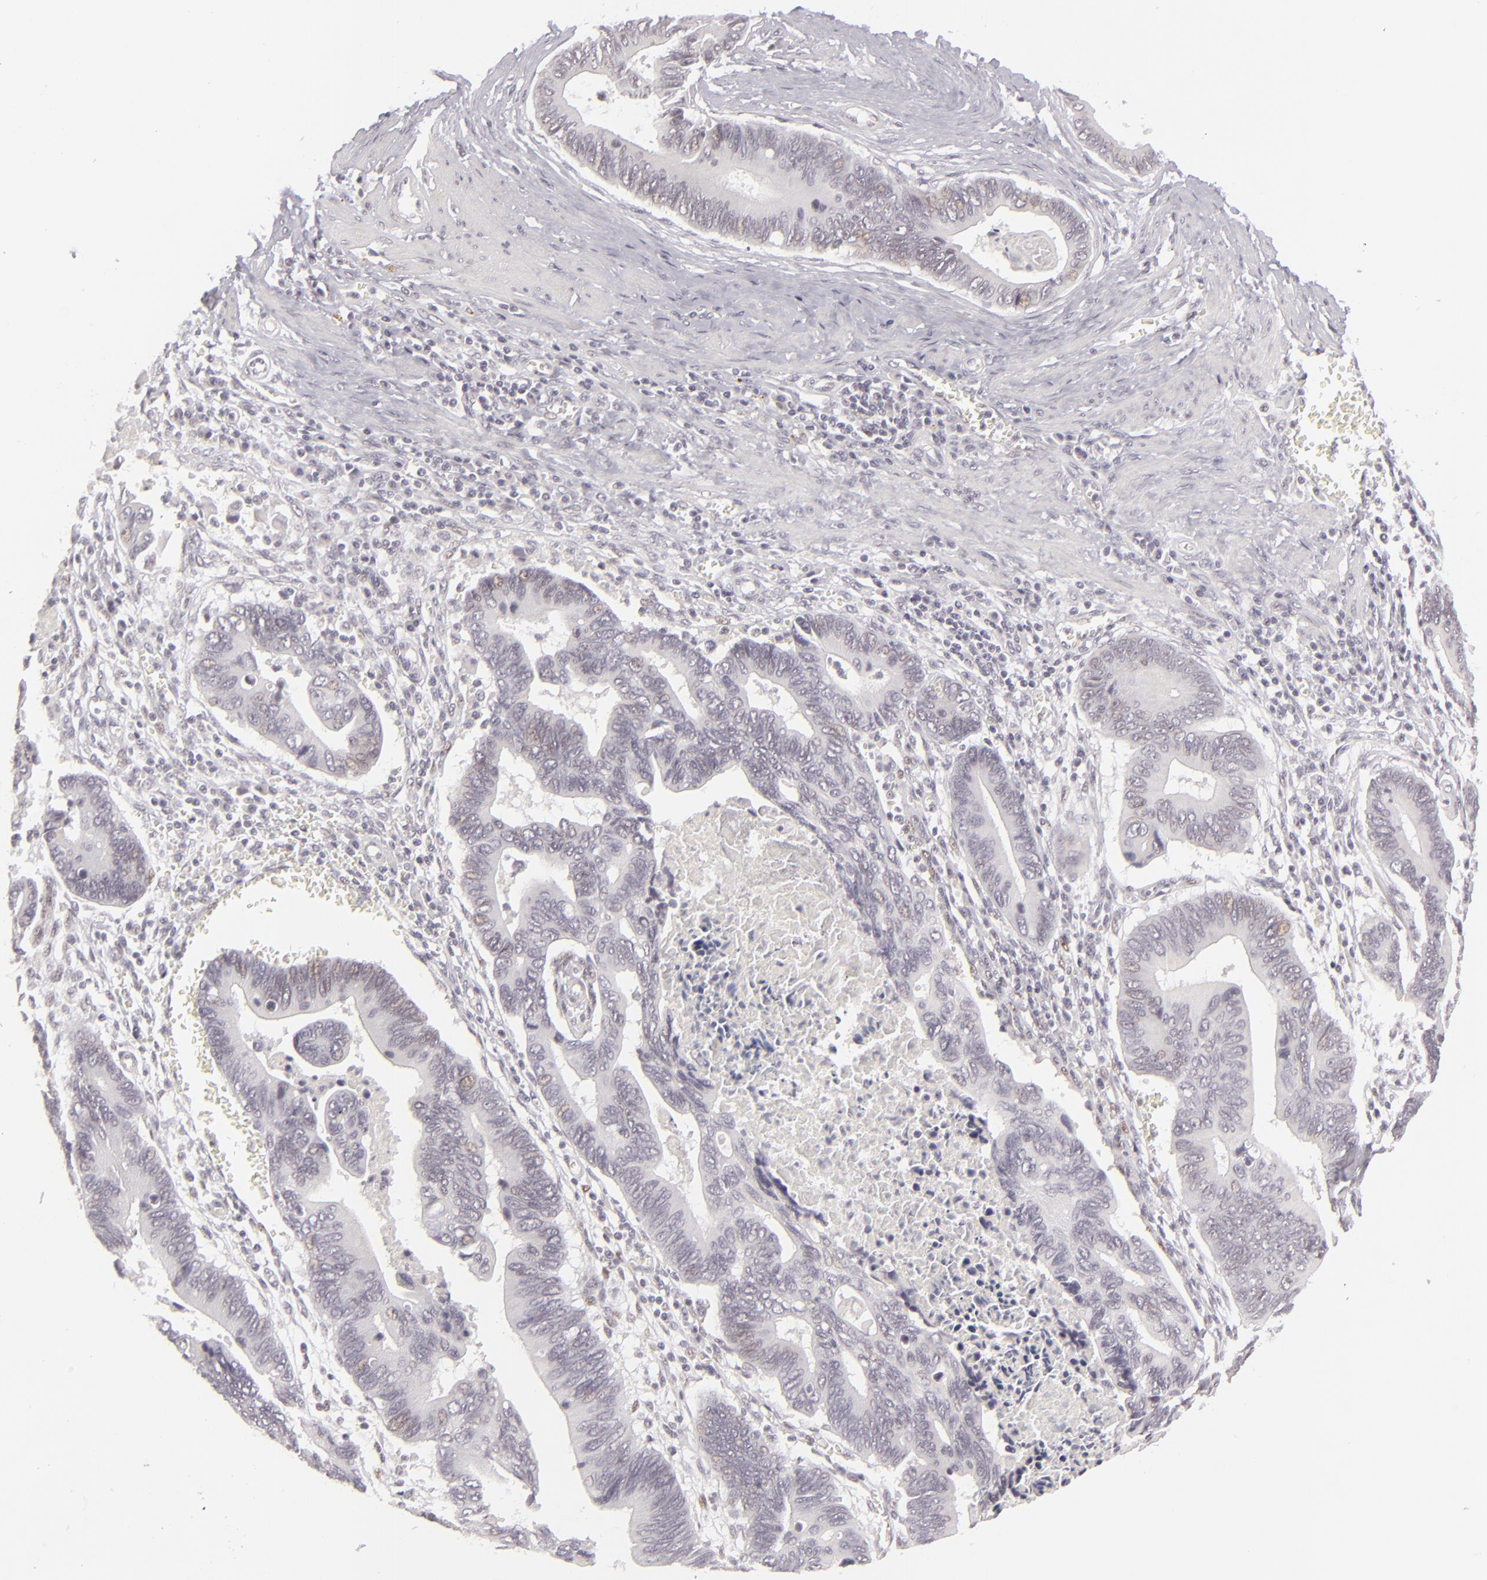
{"staining": {"intensity": "negative", "quantity": "none", "location": "none"}, "tissue": "pancreatic cancer", "cell_type": "Tumor cells", "image_type": "cancer", "snomed": [{"axis": "morphology", "description": "Adenocarcinoma, NOS"}, {"axis": "topography", "description": "Pancreas"}], "caption": "Pancreatic adenocarcinoma was stained to show a protein in brown. There is no significant positivity in tumor cells.", "gene": "SIX1", "patient": {"sex": "female", "age": 70}}